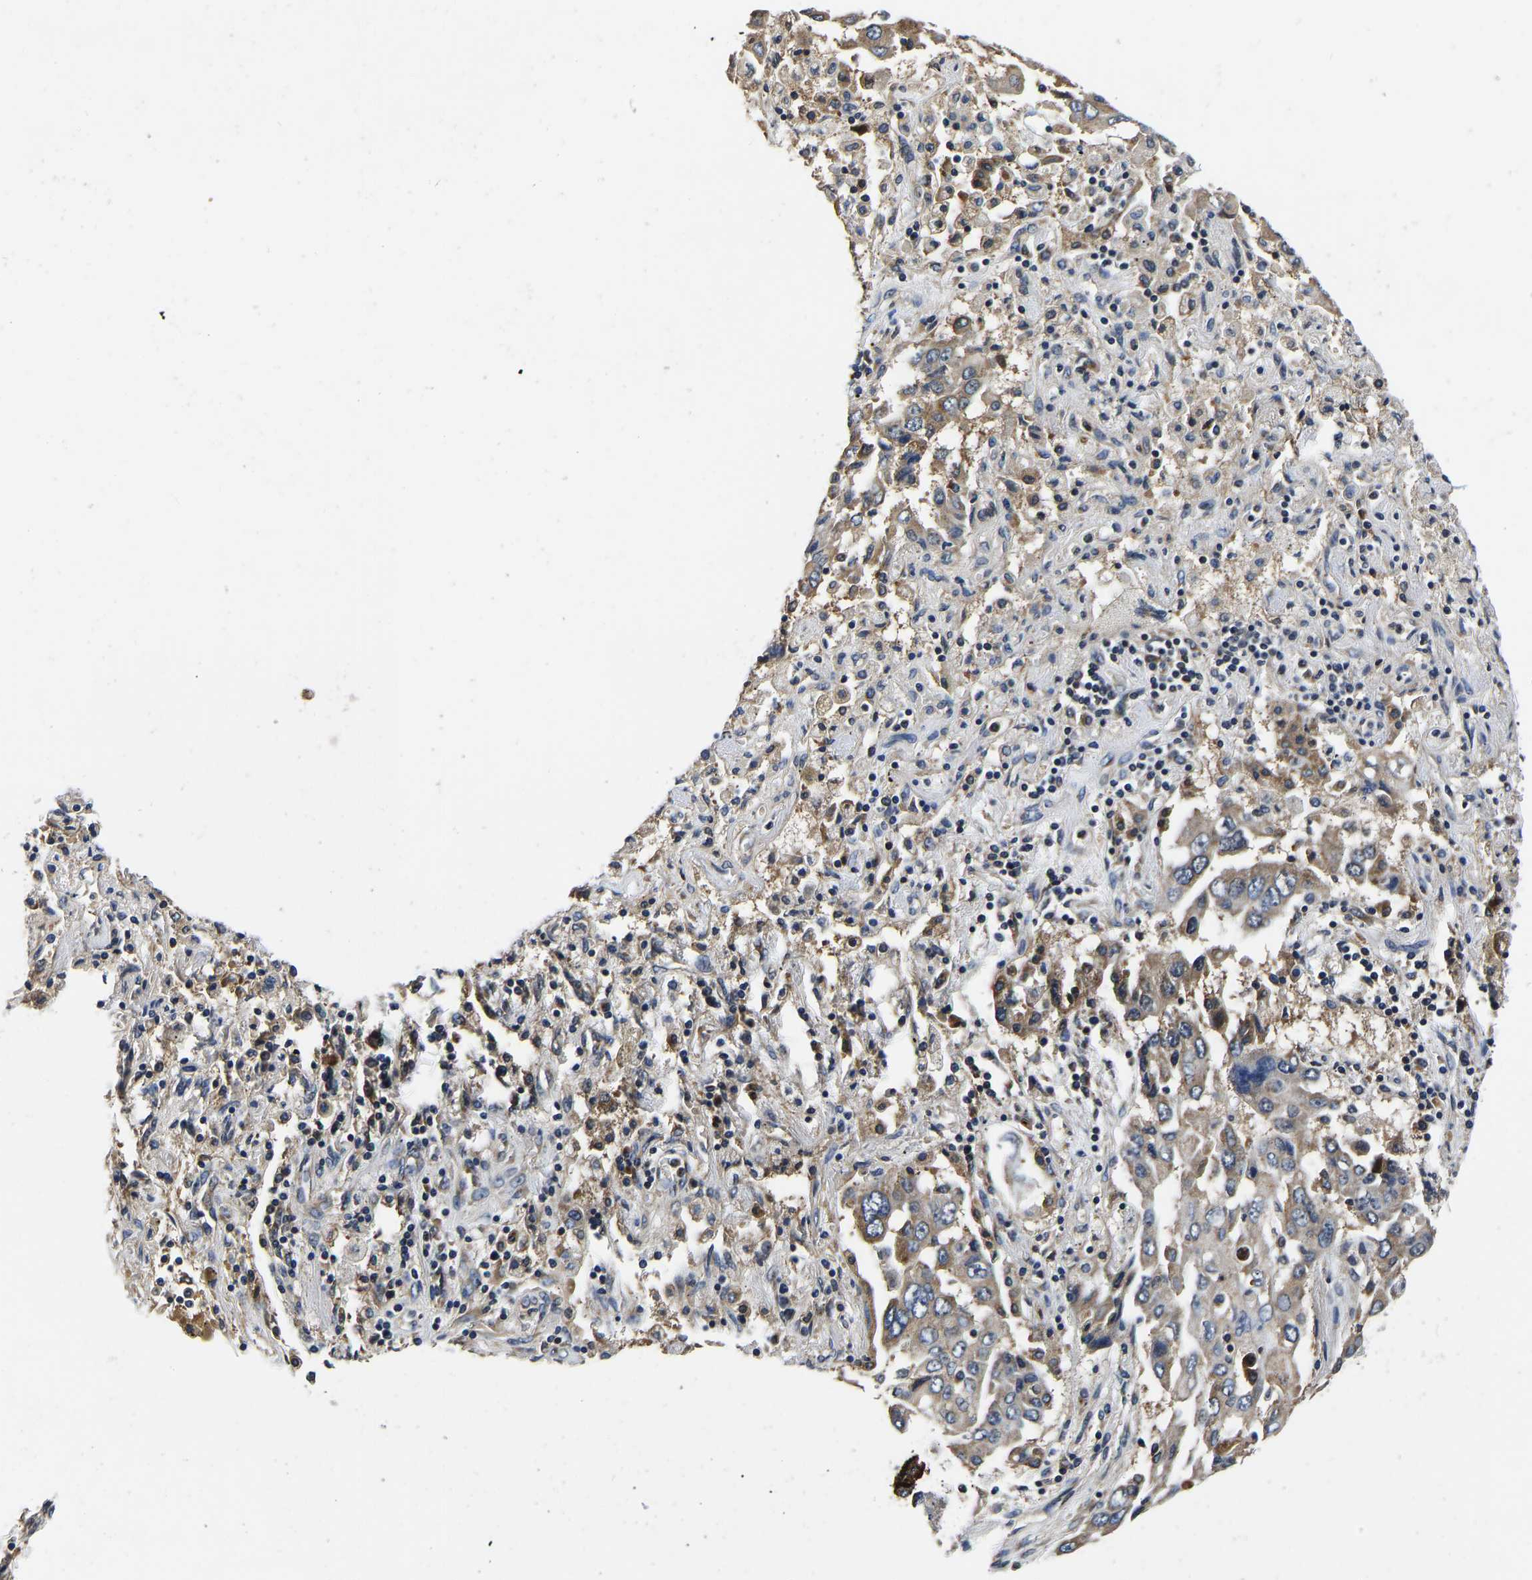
{"staining": {"intensity": "moderate", "quantity": "25%-75%", "location": "cytoplasmic/membranous"}, "tissue": "lung cancer", "cell_type": "Tumor cells", "image_type": "cancer", "snomed": [{"axis": "morphology", "description": "Adenocarcinoma, NOS"}, {"axis": "topography", "description": "Lung"}], "caption": "Protein positivity by immunohistochemistry (IHC) displays moderate cytoplasmic/membranous expression in approximately 25%-75% of tumor cells in lung cancer.", "gene": "RABAC1", "patient": {"sex": "female", "age": 65}}